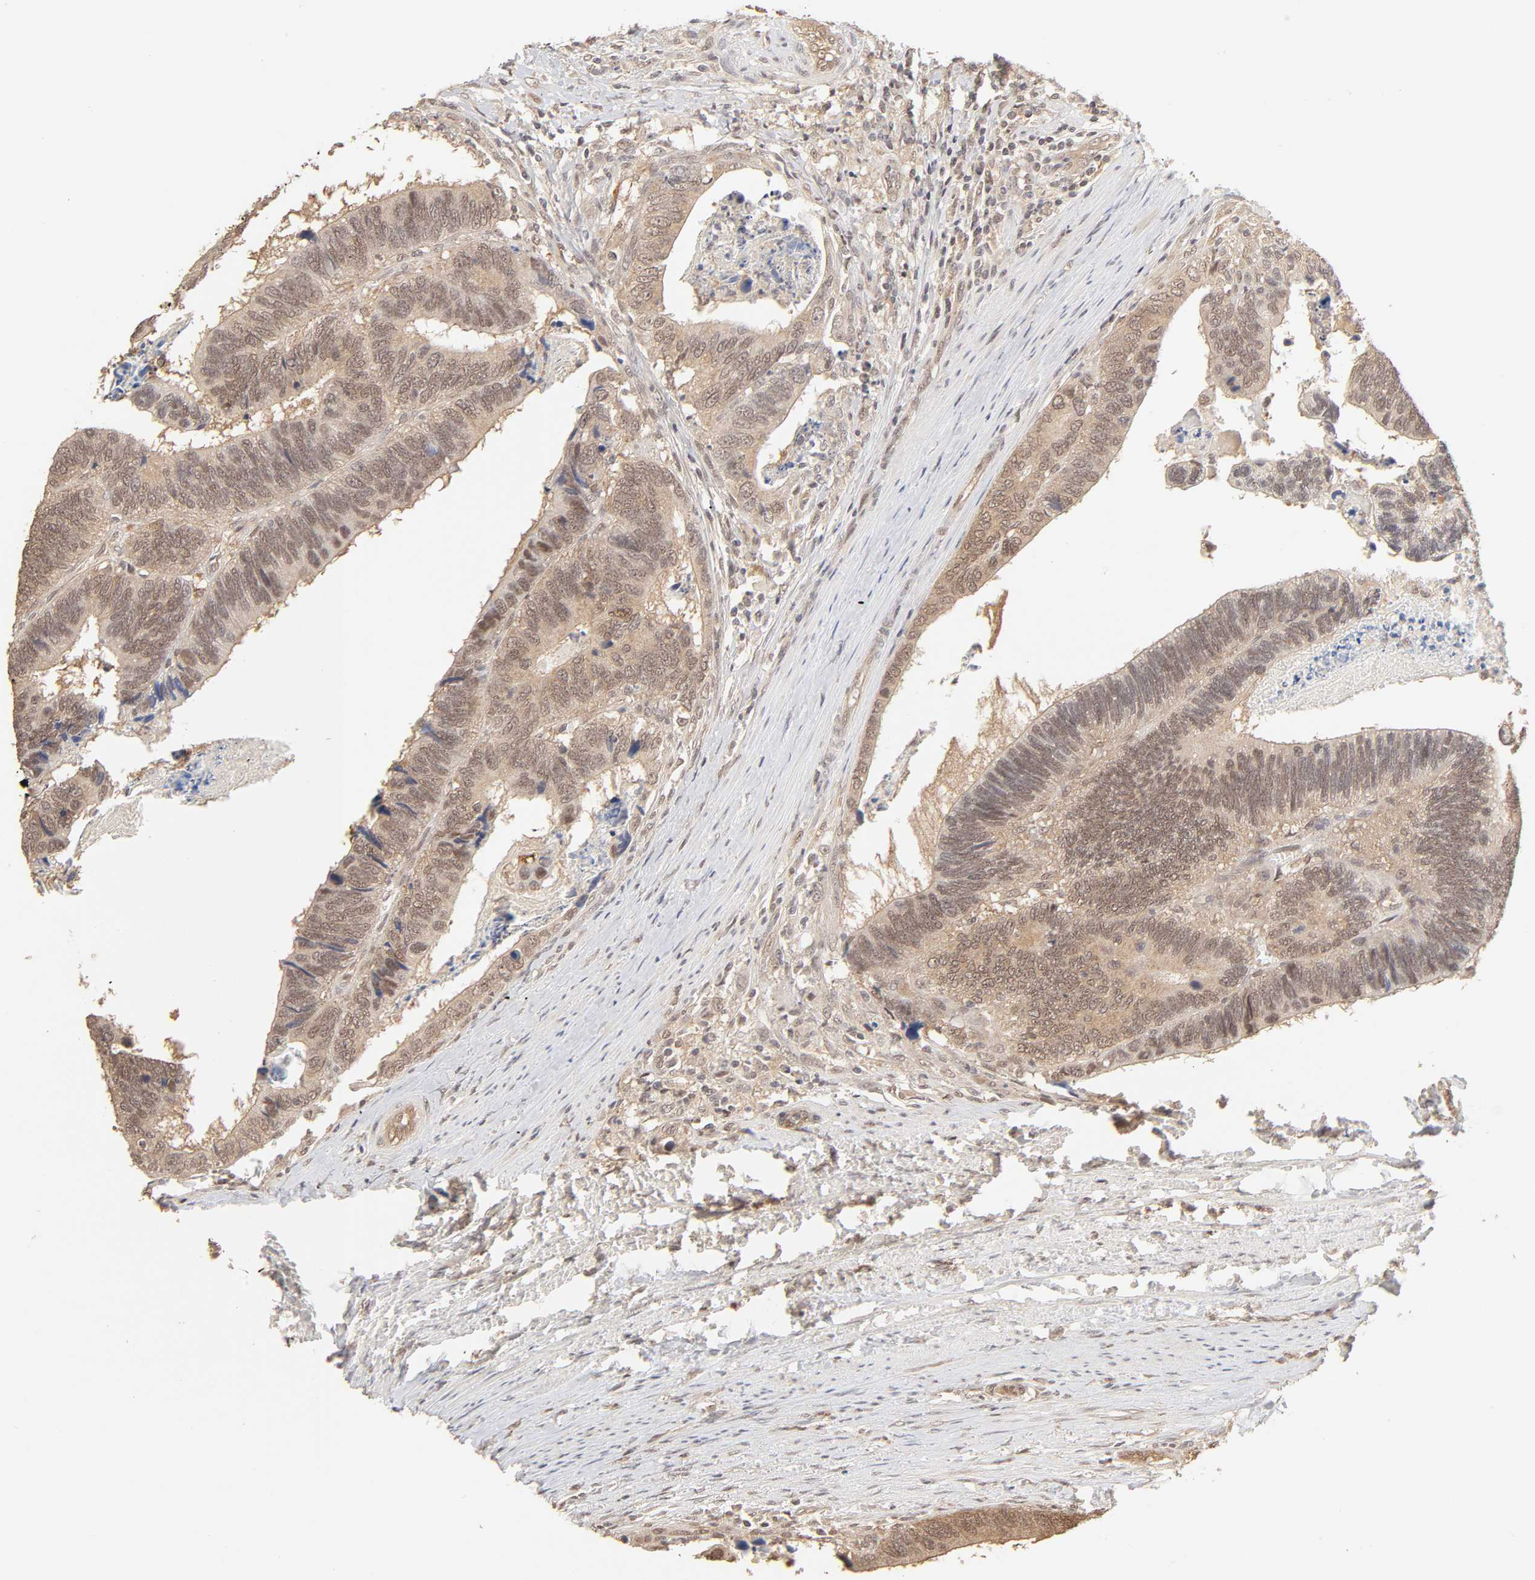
{"staining": {"intensity": "moderate", "quantity": ">75%", "location": "cytoplasmic/membranous"}, "tissue": "colorectal cancer", "cell_type": "Tumor cells", "image_type": "cancer", "snomed": [{"axis": "morphology", "description": "Adenocarcinoma, NOS"}, {"axis": "topography", "description": "Colon"}], "caption": "Tumor cells exhibit medium levels of moderate cytoplasmic/membranous staining in approximately >75% of cells in human adenocarcinoma (colorectal).", "gene": "MAPK1", "patient": {"sex": "male", "age": 72}}